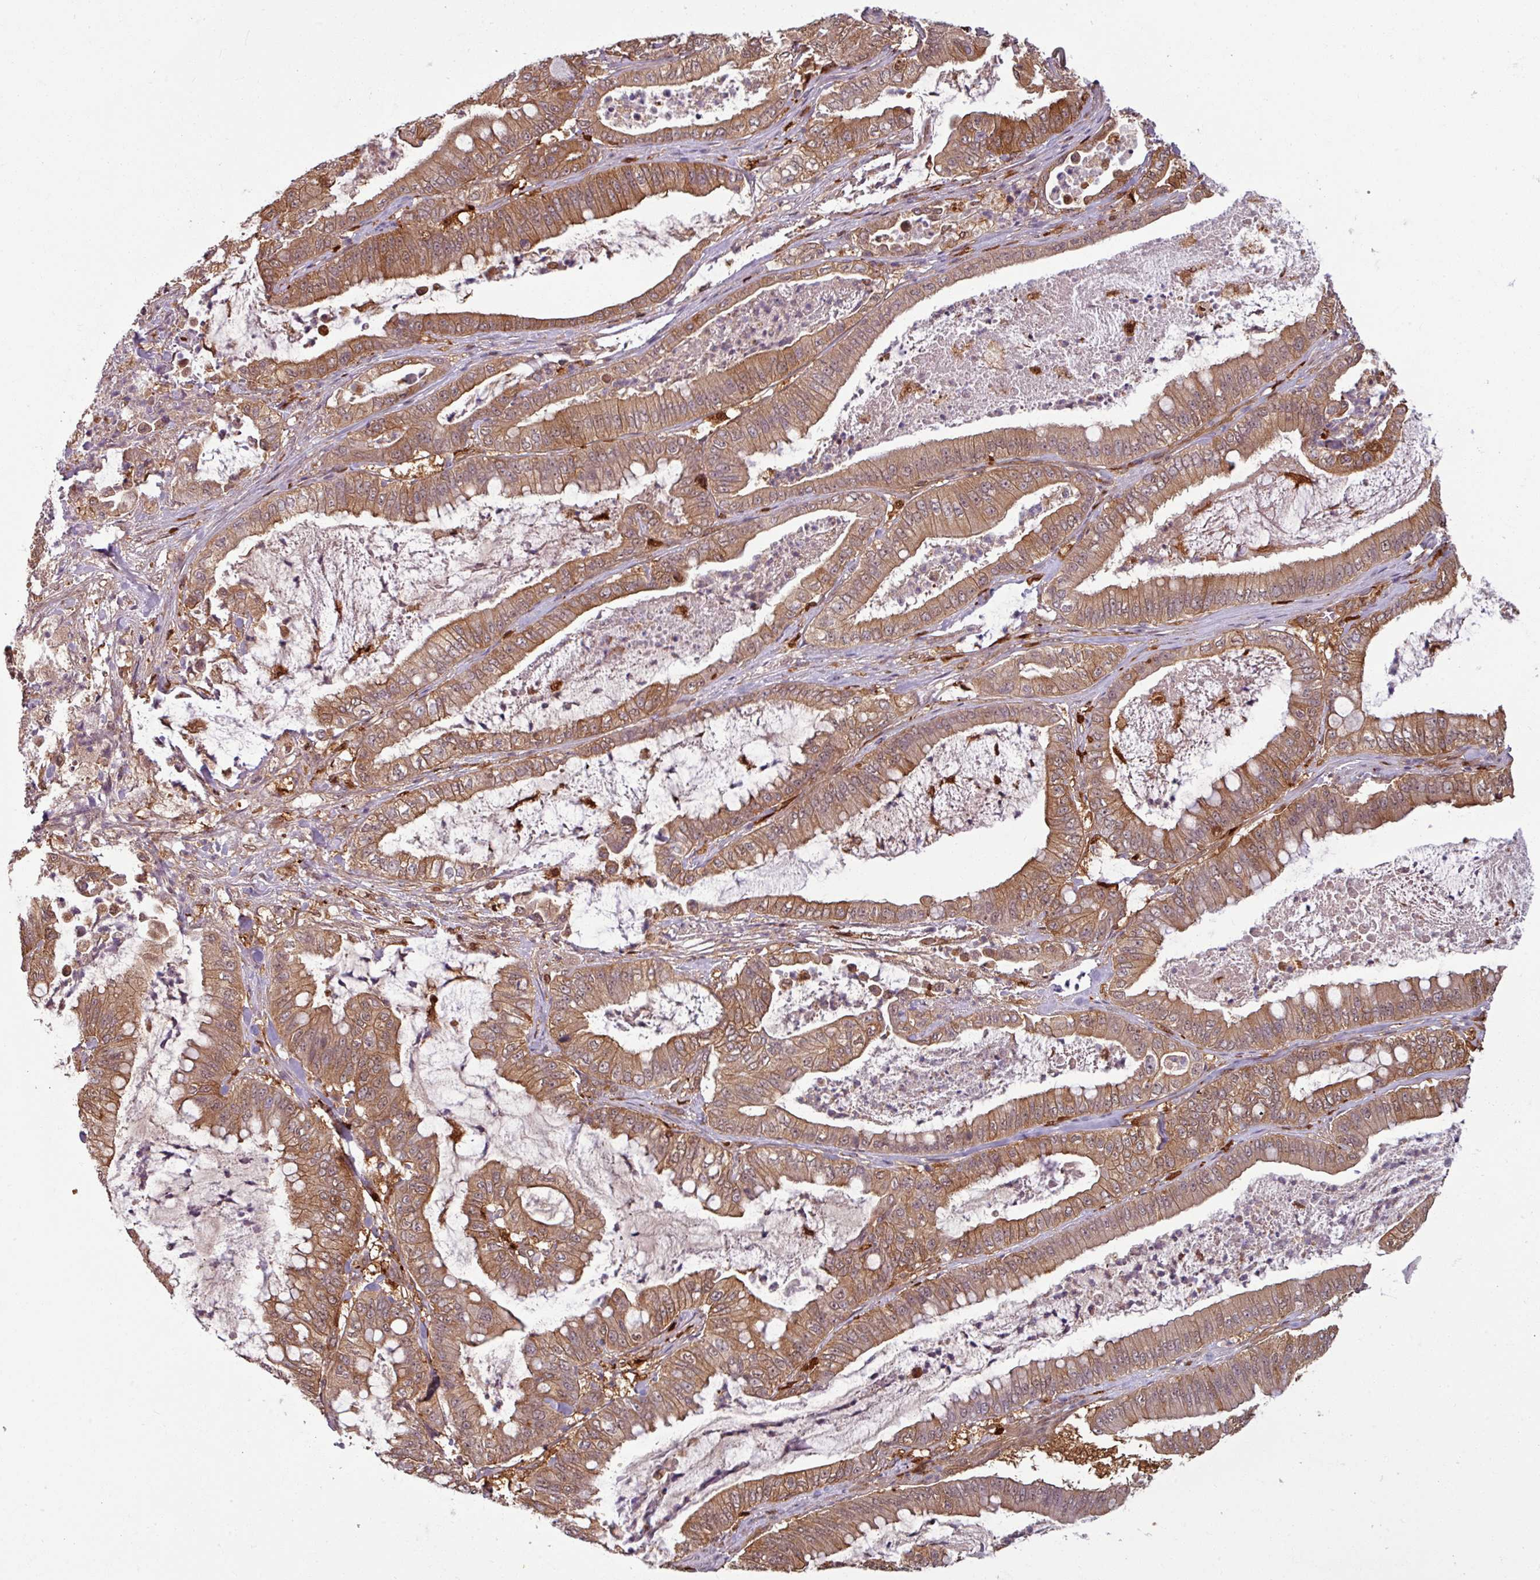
{"staining": {"intensity": "moderate", "quantity": ">75%", "location": "cytoplasmic/membranous"}, "tissue": "pancreatic cancer", "cell_type": "Tumor cells", "image_type": "cancer", "snomed": [{"axis": "morphology", "description": "Adenocarcinoma, NOS"}, {"axis": "topography", "description": "Pancreas"}], "caption": "This is an image of IHC staining of adenocarcinoma (pancreatic), which shows moderate expression in the cytoplasmic/membranous of tumor cells.", "gene": "KCTD11", "patient": {"sex": "male", "age": 71}}